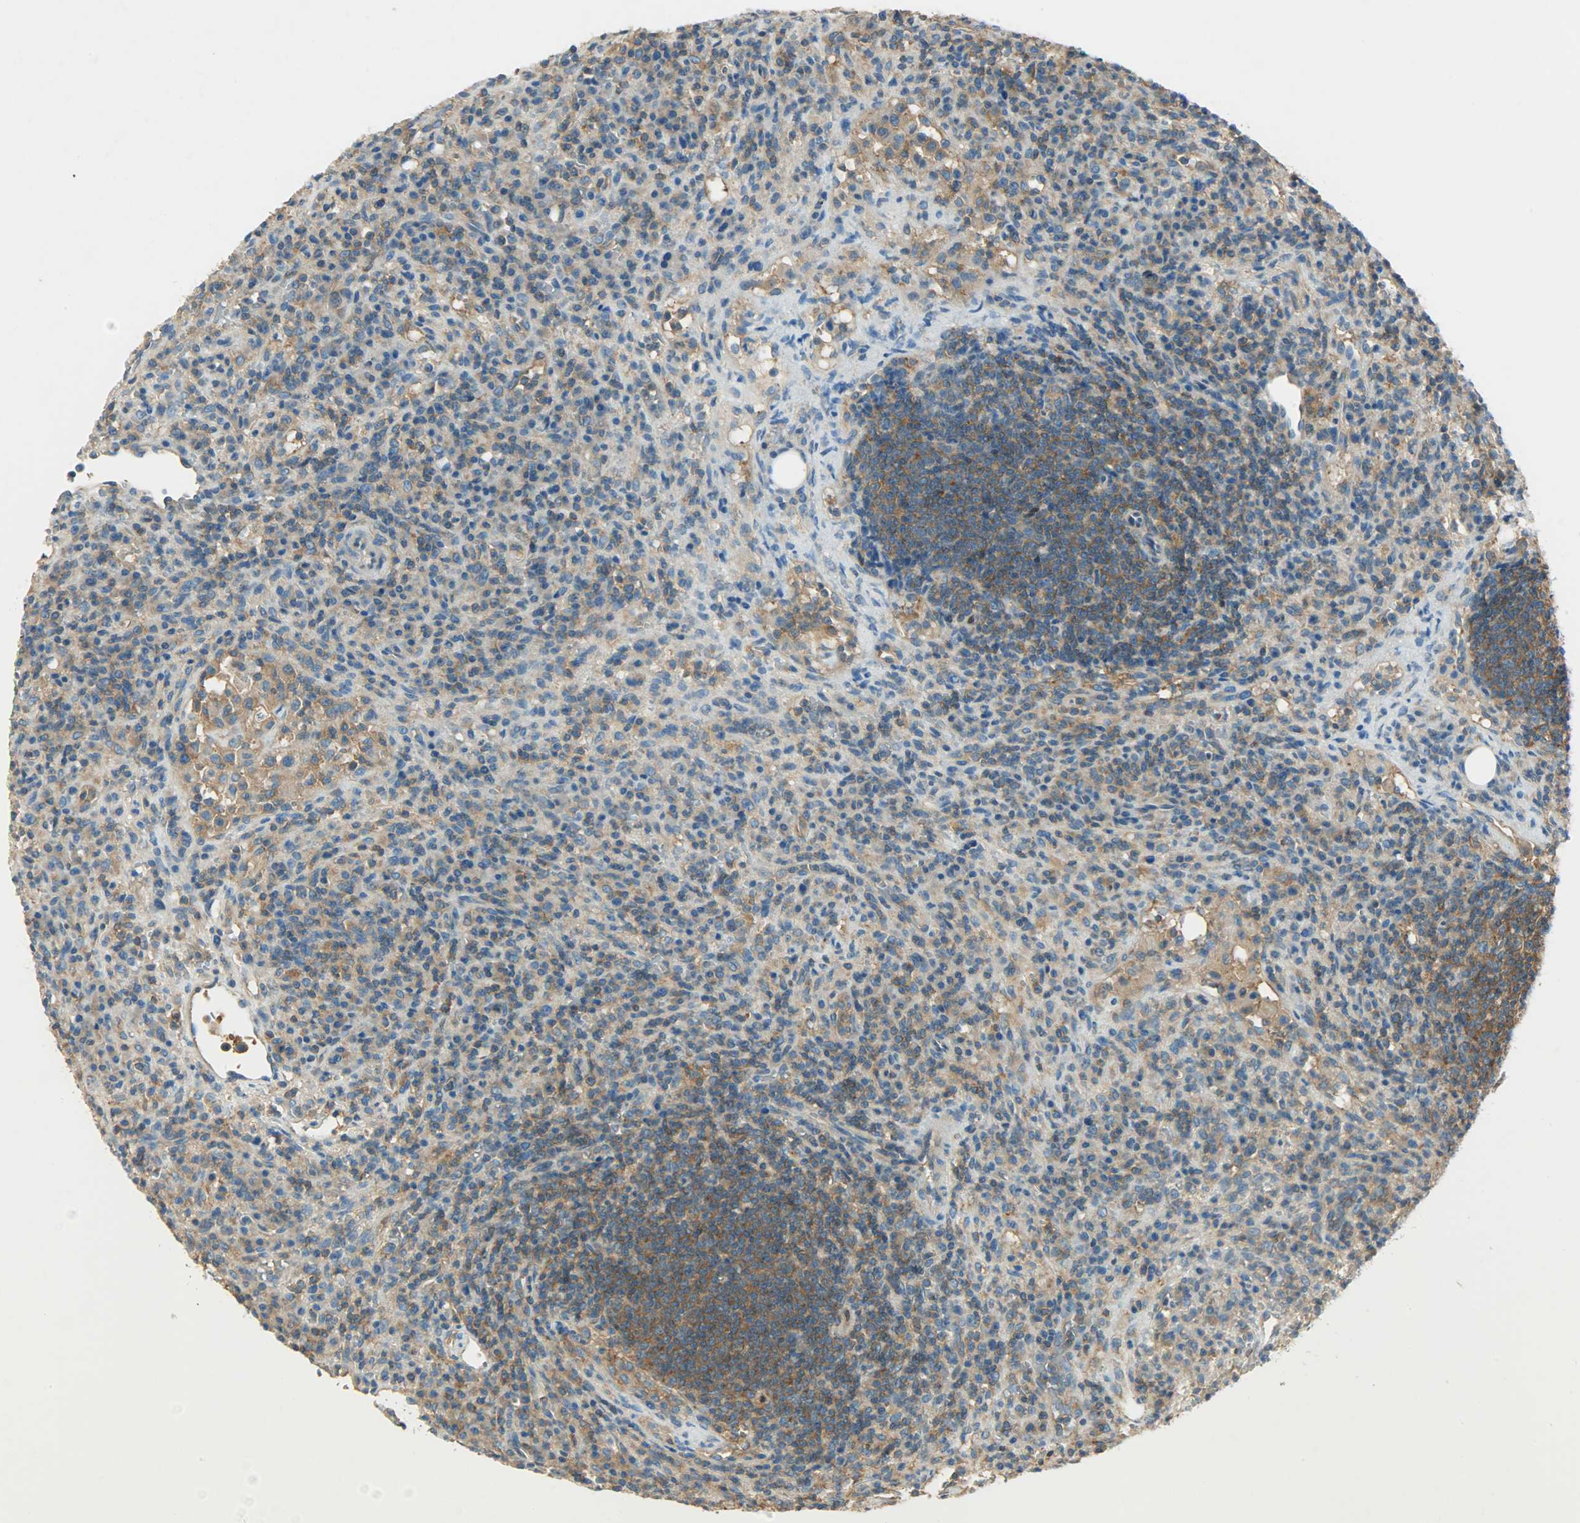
{"staining": {"intensity": "moderate", "quantity": ">75%", "location": "cytoplasmic/membranous"}, "tissue": "lymphoma", "cell_type": "Tumor cells", "image_type": "cancer", "snomed": [{"axis": "morphology", "description": "Hodgkin's disease, NOS"}, {"axis": "topography", "description": "Lymph node"}], "caption": "Tumor cells exhibit moderate cytoplasmic/membranous expression in about >75% of cells in lymphoma.", "gene": "TSC22D2", "patient": {"sex": "male", "age": 65}}